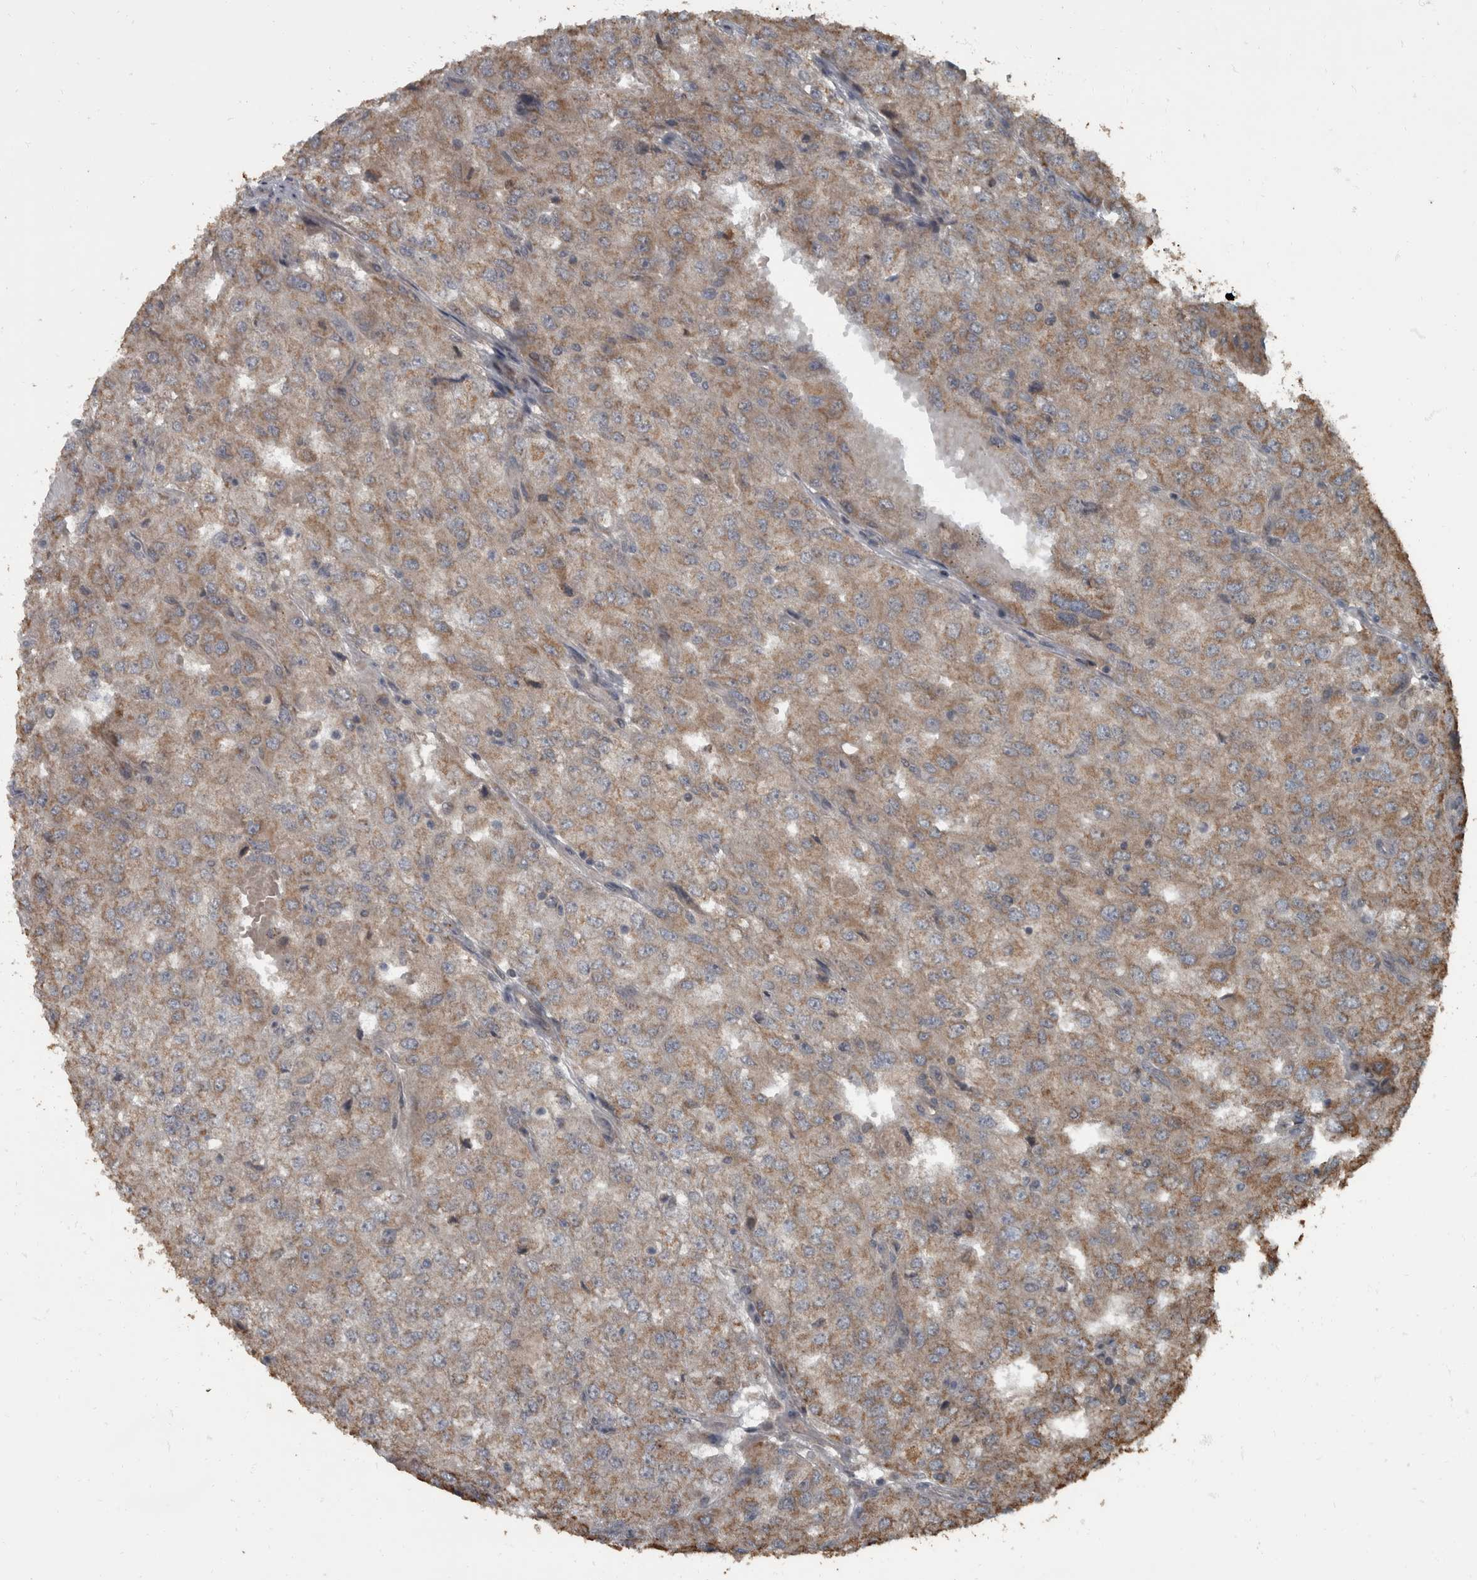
{"staining": {"intensity": "moderate", "quantity": "25%-75%", "location": "cytoplasmic/membranous"}, "tissue": "renal cancer", "cell_type": "Tumor cells", "image_type": "cancer", "snomed": [{"axis": "morphology", "description": "Adenocarcinoma, NOS"}, {"axis": "topography", "description": "Kidney"}], "caption": "Tumor cells show medium levels of moderate cytoplasmic/membranous expression in approximately 25%-75% of cells in human renal adenocarcinoma.", "gene": "RABGGTB", "patient": {"sex": "female", "age": 54}}